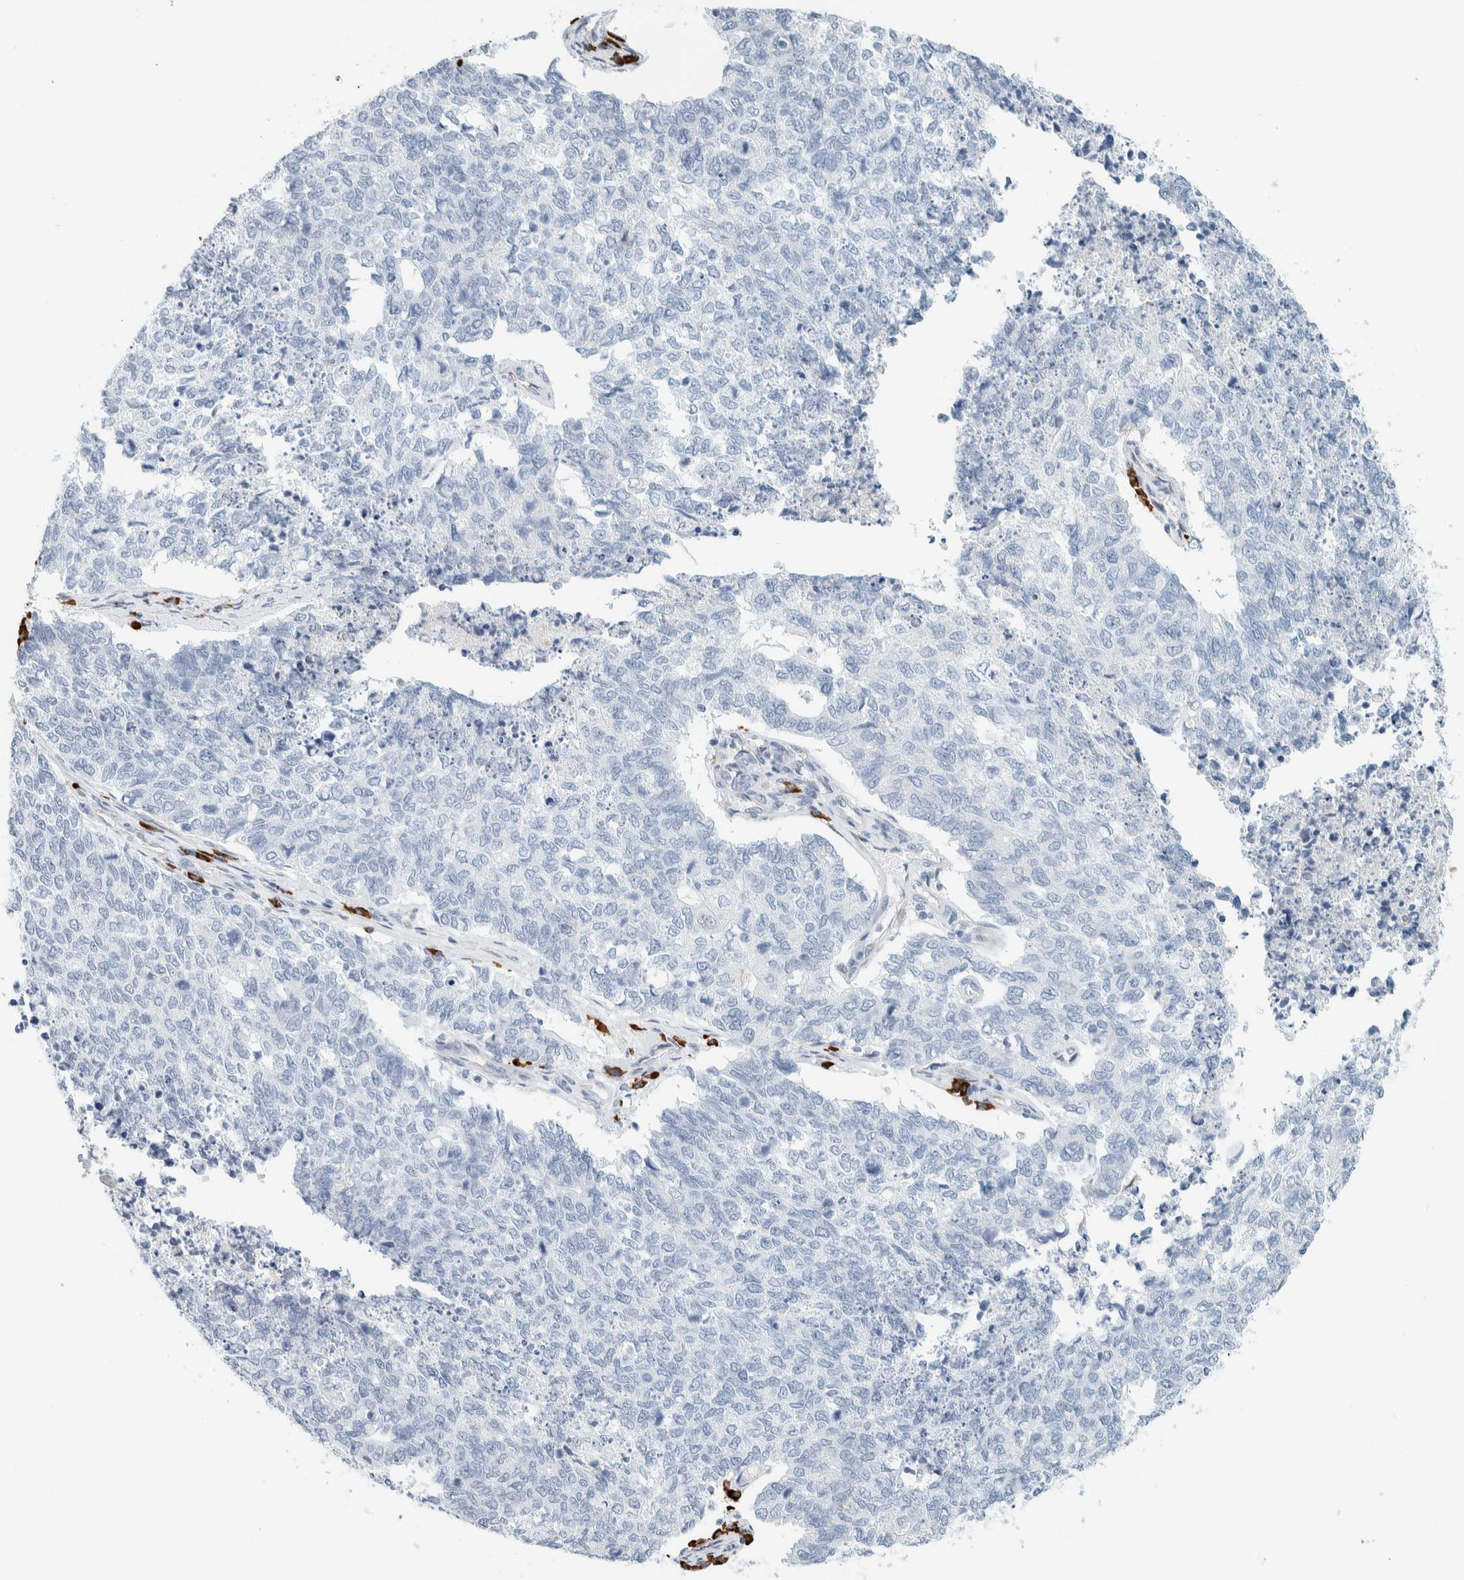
{"staining": {"intensity": "negative", "quantity": "none", "location": "none"}, "tissue": "cervical cancer", "cell_type": "Tumor cells", "image_type": "cancer", "snomed": [{"axis": "morphology", "description": "Squamous cell carcinoma, NOS"}, {"axis": "topography", "description": "Cervix"}], "caption": "An immunohistochemistry (IHC) histopathology image of cervical squamous cell carcinoma is shown. There is no staining in tumor cells of cervical squamous cell carcinoma.", "gene": "ARHGAP27", "patient": {"sex": "female", "age": 63}}